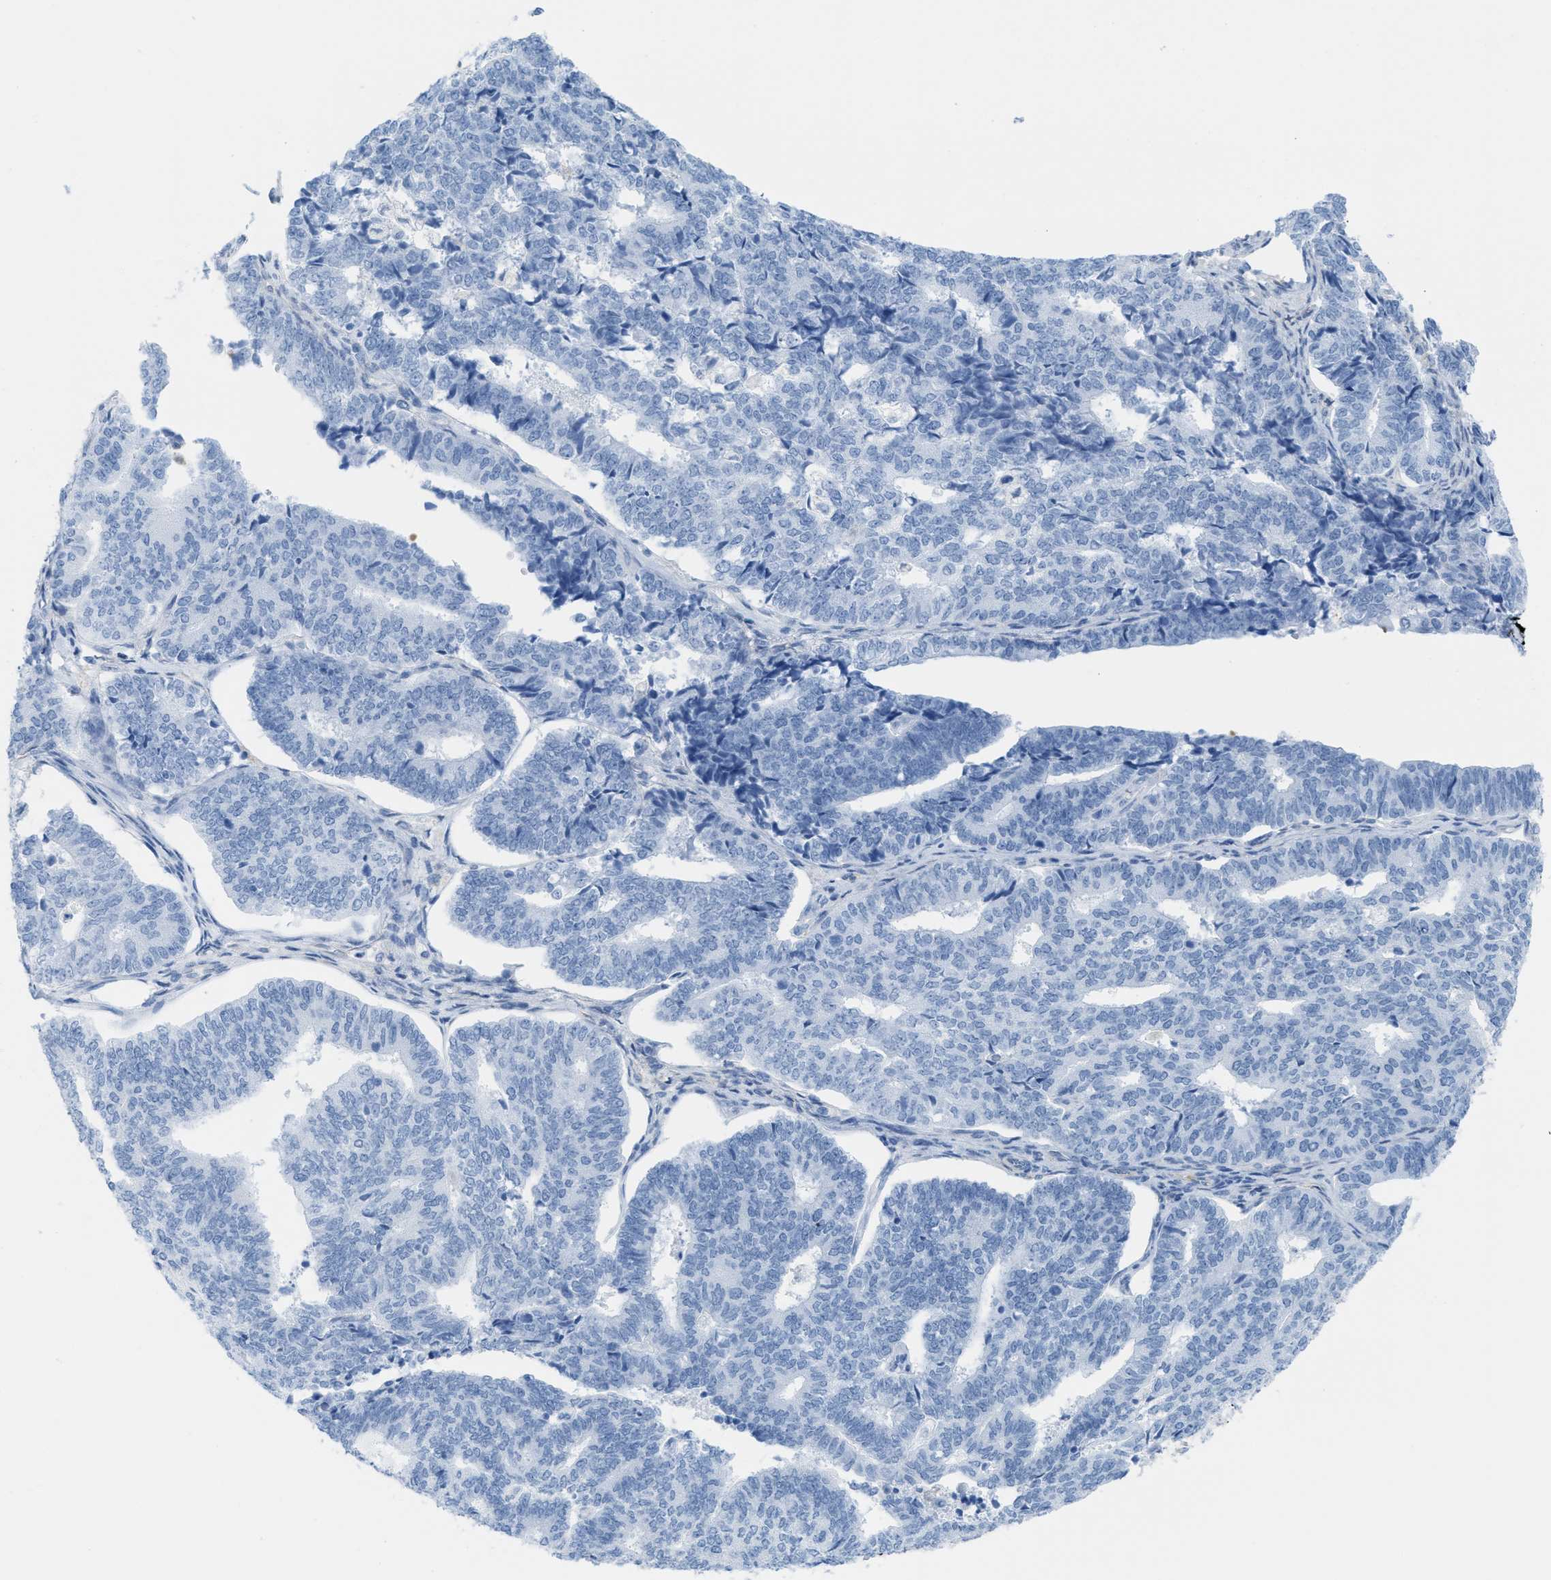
{"staining": {"intensity": "negative", "quantity": "none", "location": "none"}, "tissue": "endometrial cancer", "cell_type": "Tumor cells", "image_type": "cancer", "snomed": [{"axis": "morphology", "description": "Adenocarcinoma, NOS"}, {"axis": "topography", "description": "Endometrium"}], "caption": "Immunohistochemistry (IHC) of adenocarcinoma (endometrial) shows no staining in tumor cells. The staining is performed using DAB (3,3'-diaminobenzidine) brown chromogen with nuclei counter-stained in using hematoxylin.", "gene": "ASGR1", "patient": {"sex": "female", "age": 70}}